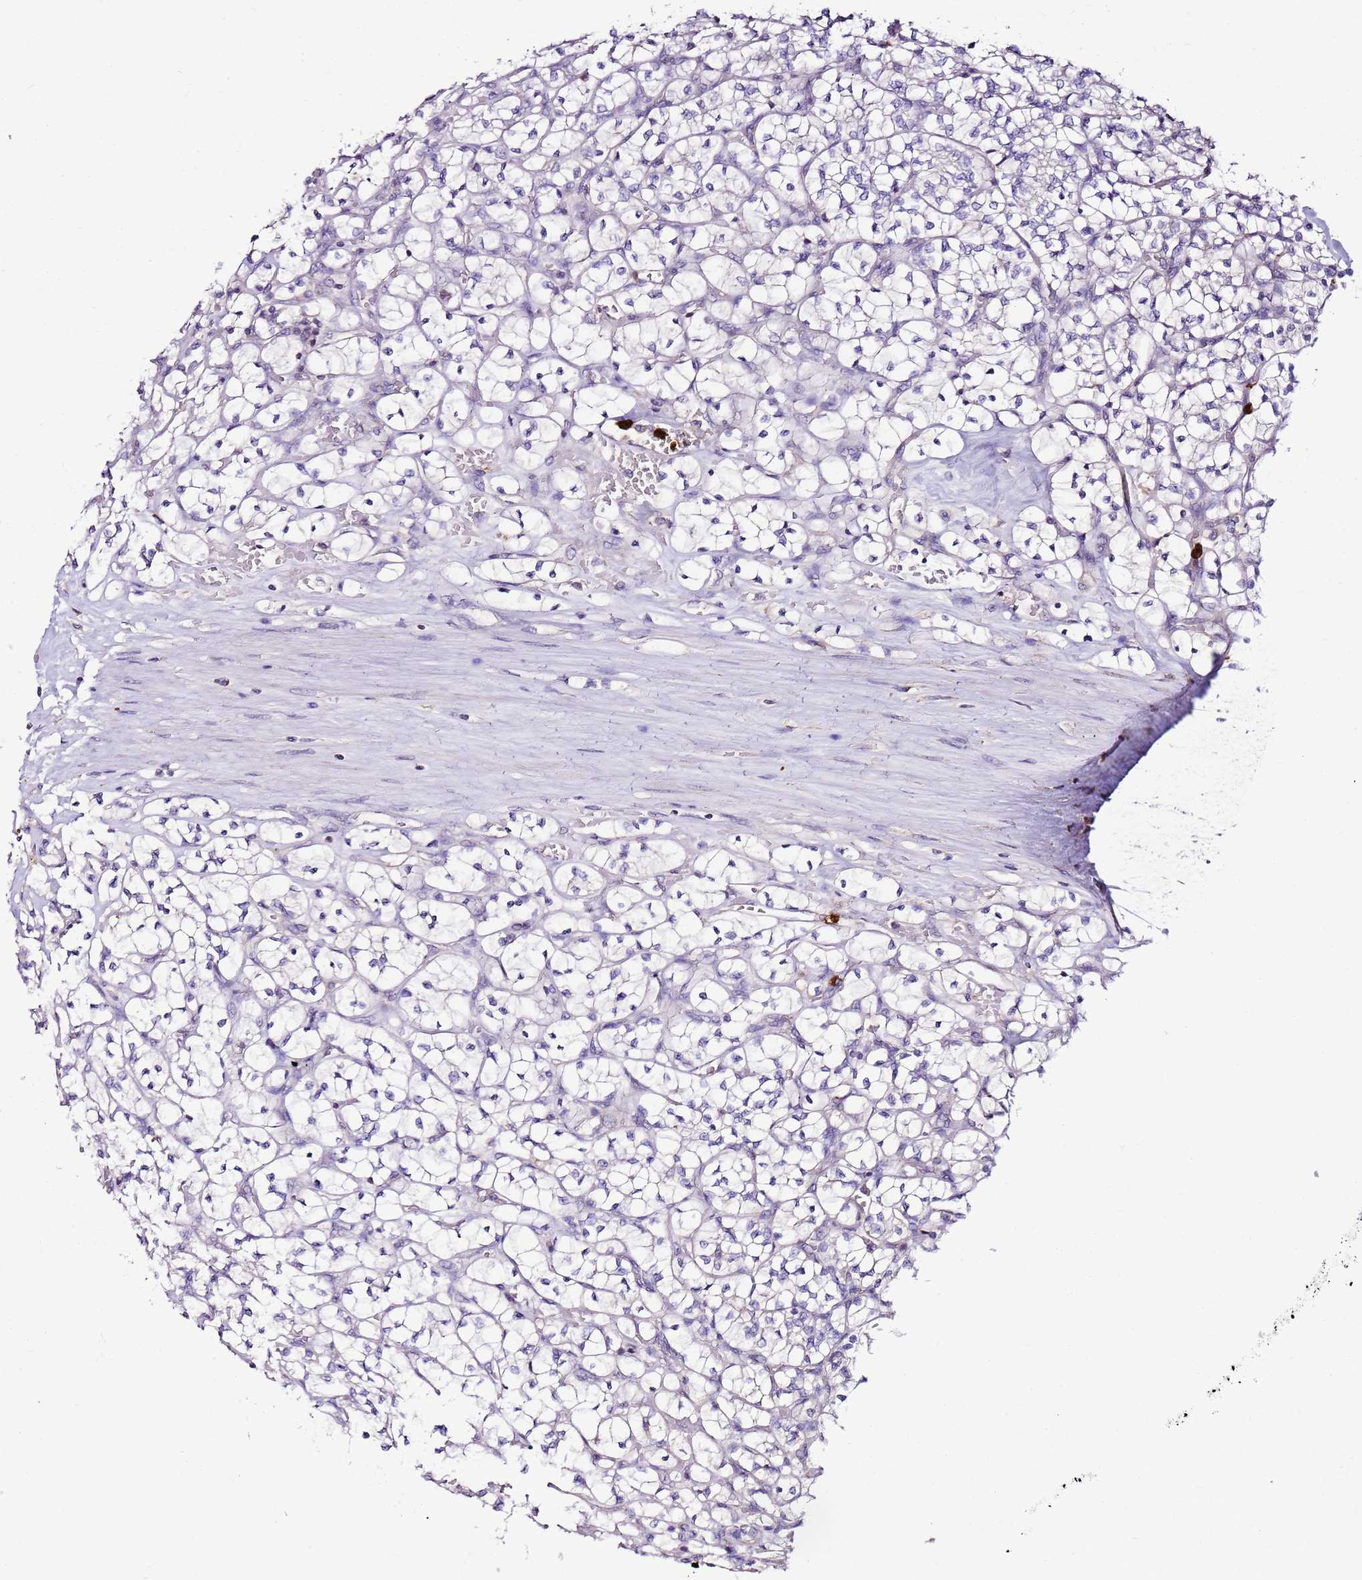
{"staining": {"intensity": "negative", "quantity": "none", "location": "none"}, "tissue": "renal cancer", "cell_type": "Tumor cells", "image_type": "cancer", "snomed": [{"axis": "morphology", "description": "Adenocarcinoma, NOS"}, {"axis": "topography", "description": "Kidney"}], "caption": "This is an immunohistochemistry image of renal adenocarcinoma. There is no staining in tumor cells.", "gene": "IL2RG", "patient": {"sex": "female", "age": 64}}